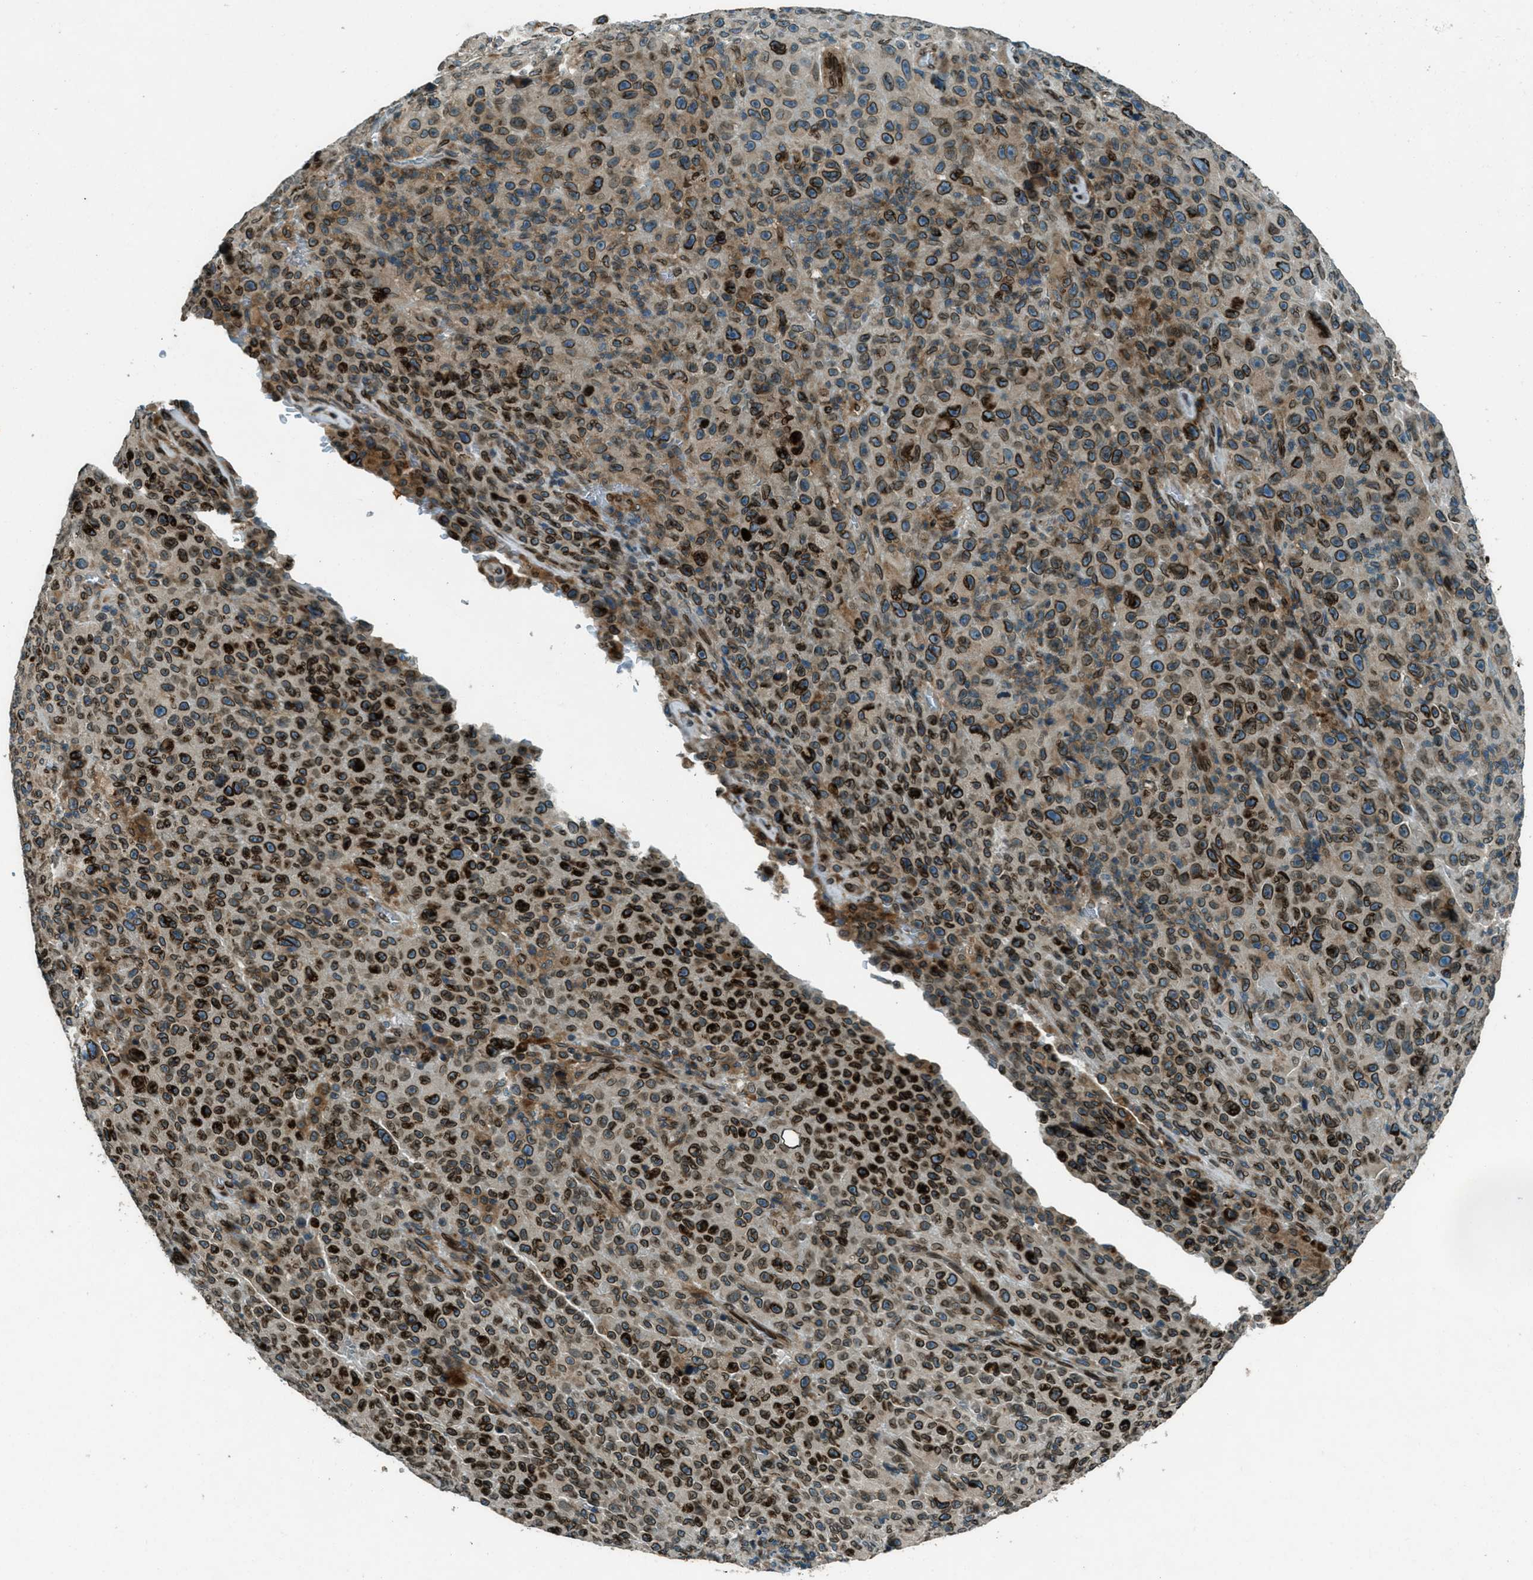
{"staining": {"intensity": "strong", "quantity": ">75%", "location": "cytoplasmic/membranous,nuclear"}, "tissue": "melanoma", "cell_type": "Tumor cells", "image_type": "cancer", "snomed": [{"axis": "morphology", "description": "Malignant melanoma, NOS"}, {"axis": "topography", "description": "Skin"}], "caption": "Protein staining of malignant melanoma tissue shows strong cytoplasmic/membranous and nuclear staining in approximately >75% of tumor cells.", "gene": "LEMD2", "patient": {"sex": "female", "age": 82}}